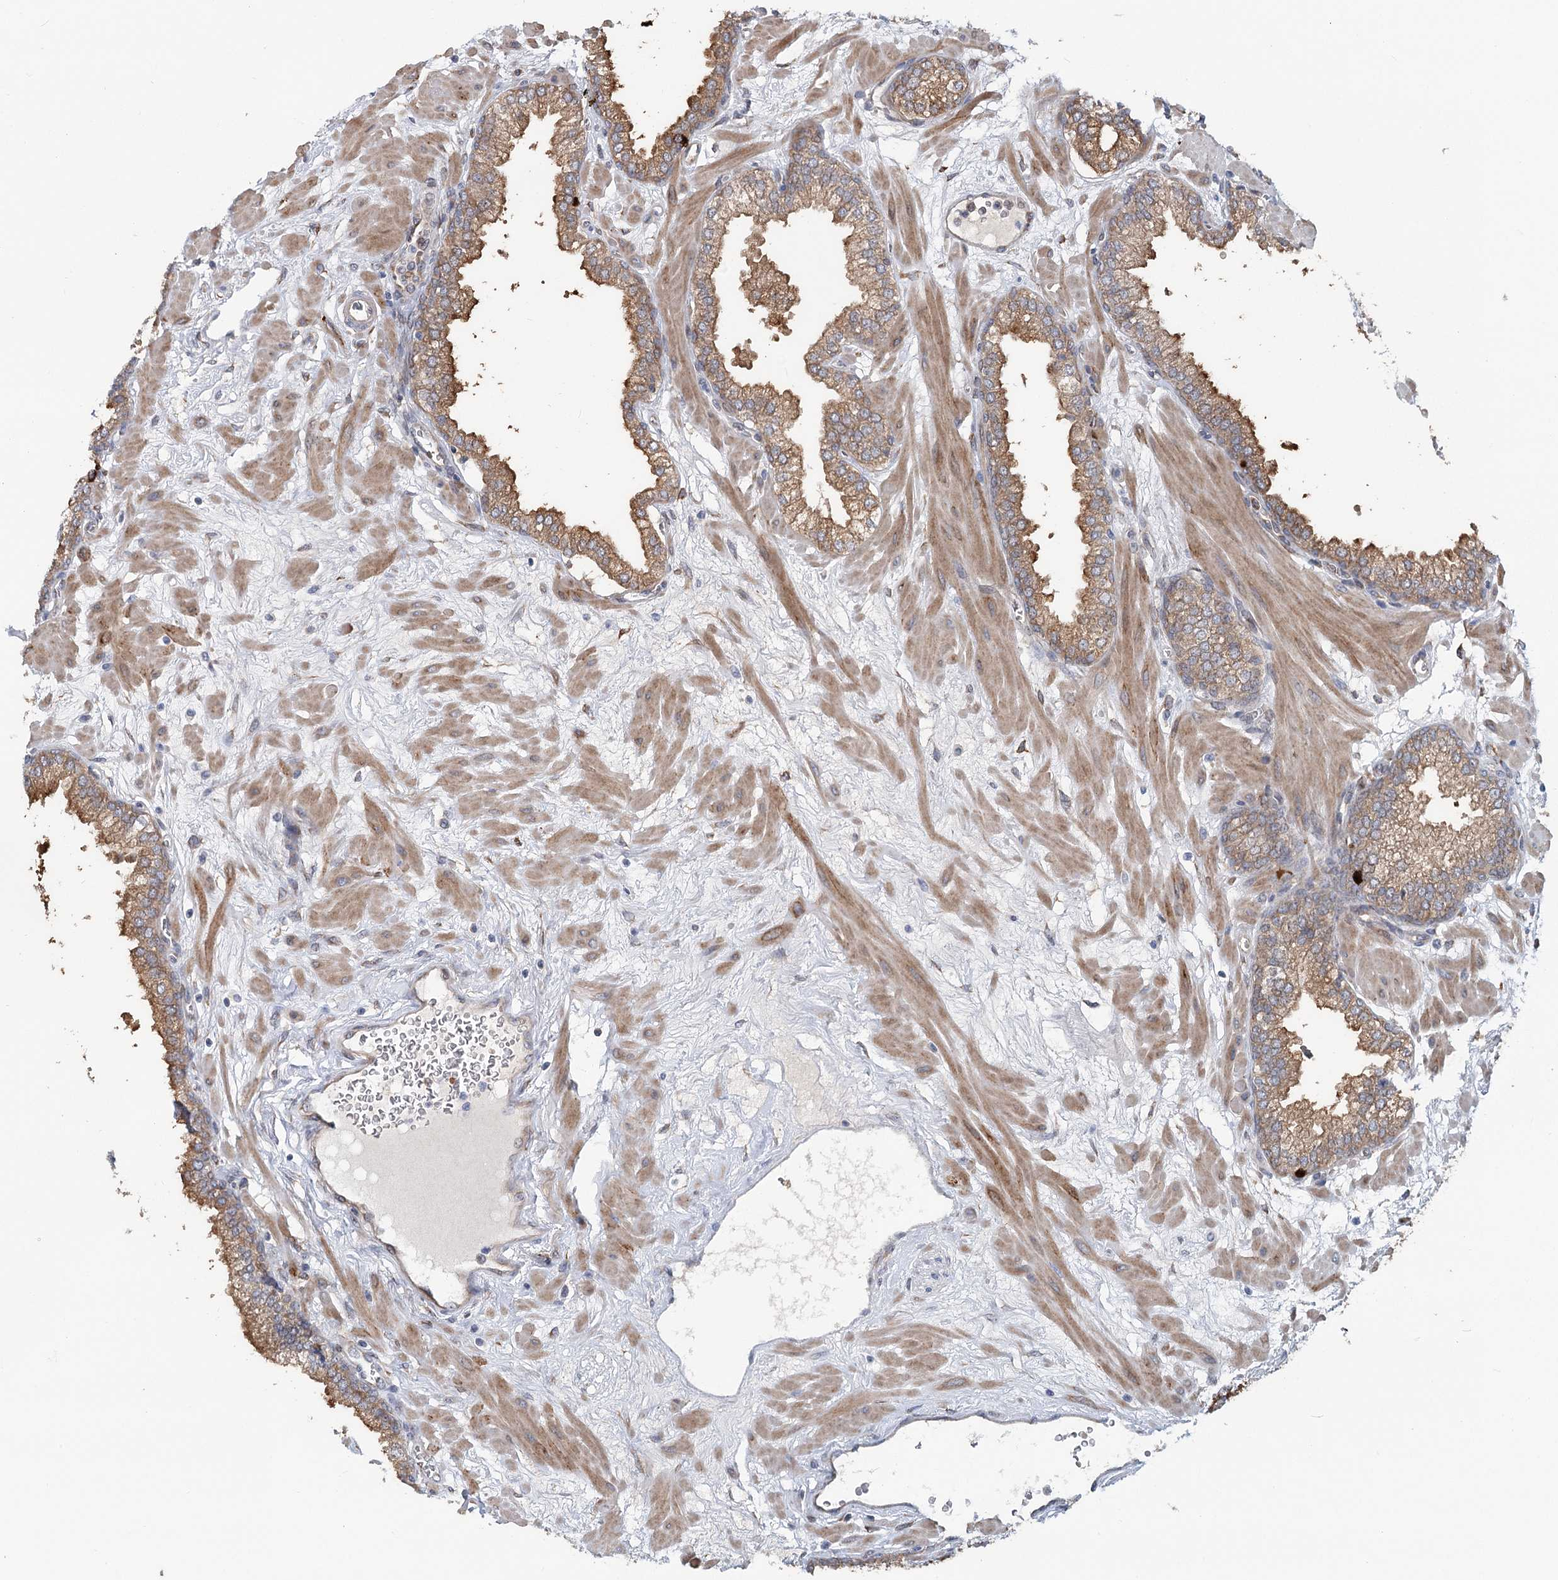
{"staining": {"intensity": "moderate", "quantity": ">75%", "location": "cytoplasmic/membranous"}, "tissue": "prostate", "cell_type": "Glandular cells", "image_type": "normal", "snomed": [{"axis": "morphology", "description": "Normal tissue, NOS"}, {"axis": "morphology", "description": "Urothelial carcinoma, Low grade"}, {"axis": "topography", "description": "Urinary bladder"}, {"axis": "topography", "description": "Prostate"}], "caption": "Immunohistochemistry image of normal human prostate stained for a protein (brown), which reveals medium levels of moderate cytoplasmic/membranous positivity in approximately >75% of glandular cells.", "gene": "CIB4", "patient": {"sex": "male", "age": 60}}